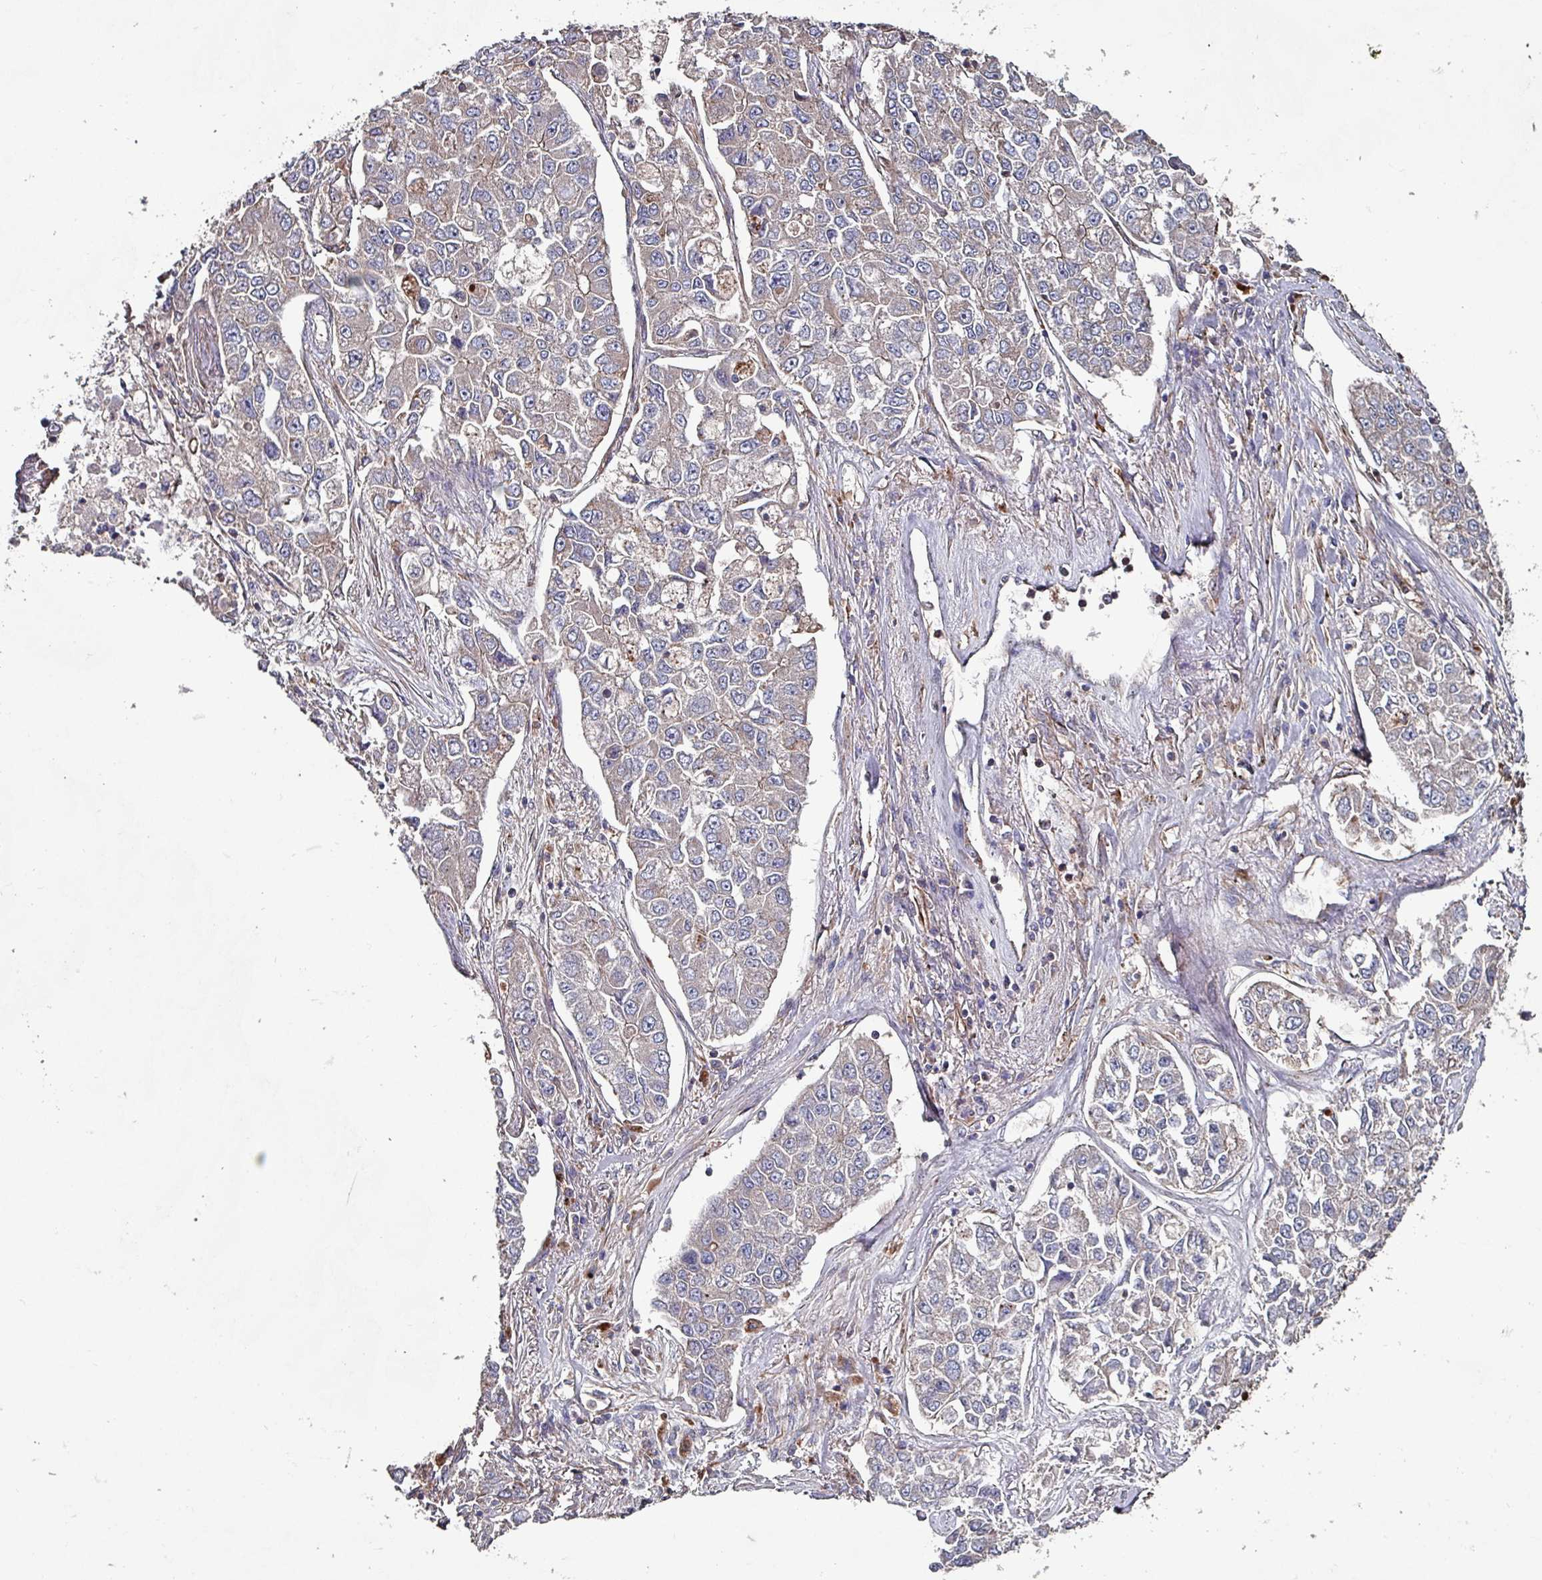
{"staining": {"intensity": "negative", "quantity": "none", "location": "none"}, "tissue": "lung cancer", "cell_type": "Tumor cells", "image_type": "cancer", "snomed": [{"axis": "morphology", "description": "Adenocarcinoma, NOS"}, {"axis": "topography", "description": "Lung"}], "caption": "This is a photomicrograph of immunohistochemistry staining of lung cancer (adenocarcinoma), which shows no expression in tumor cells.", "gene": "ANO10", "patient": {"sex": "male", "age": 49}}